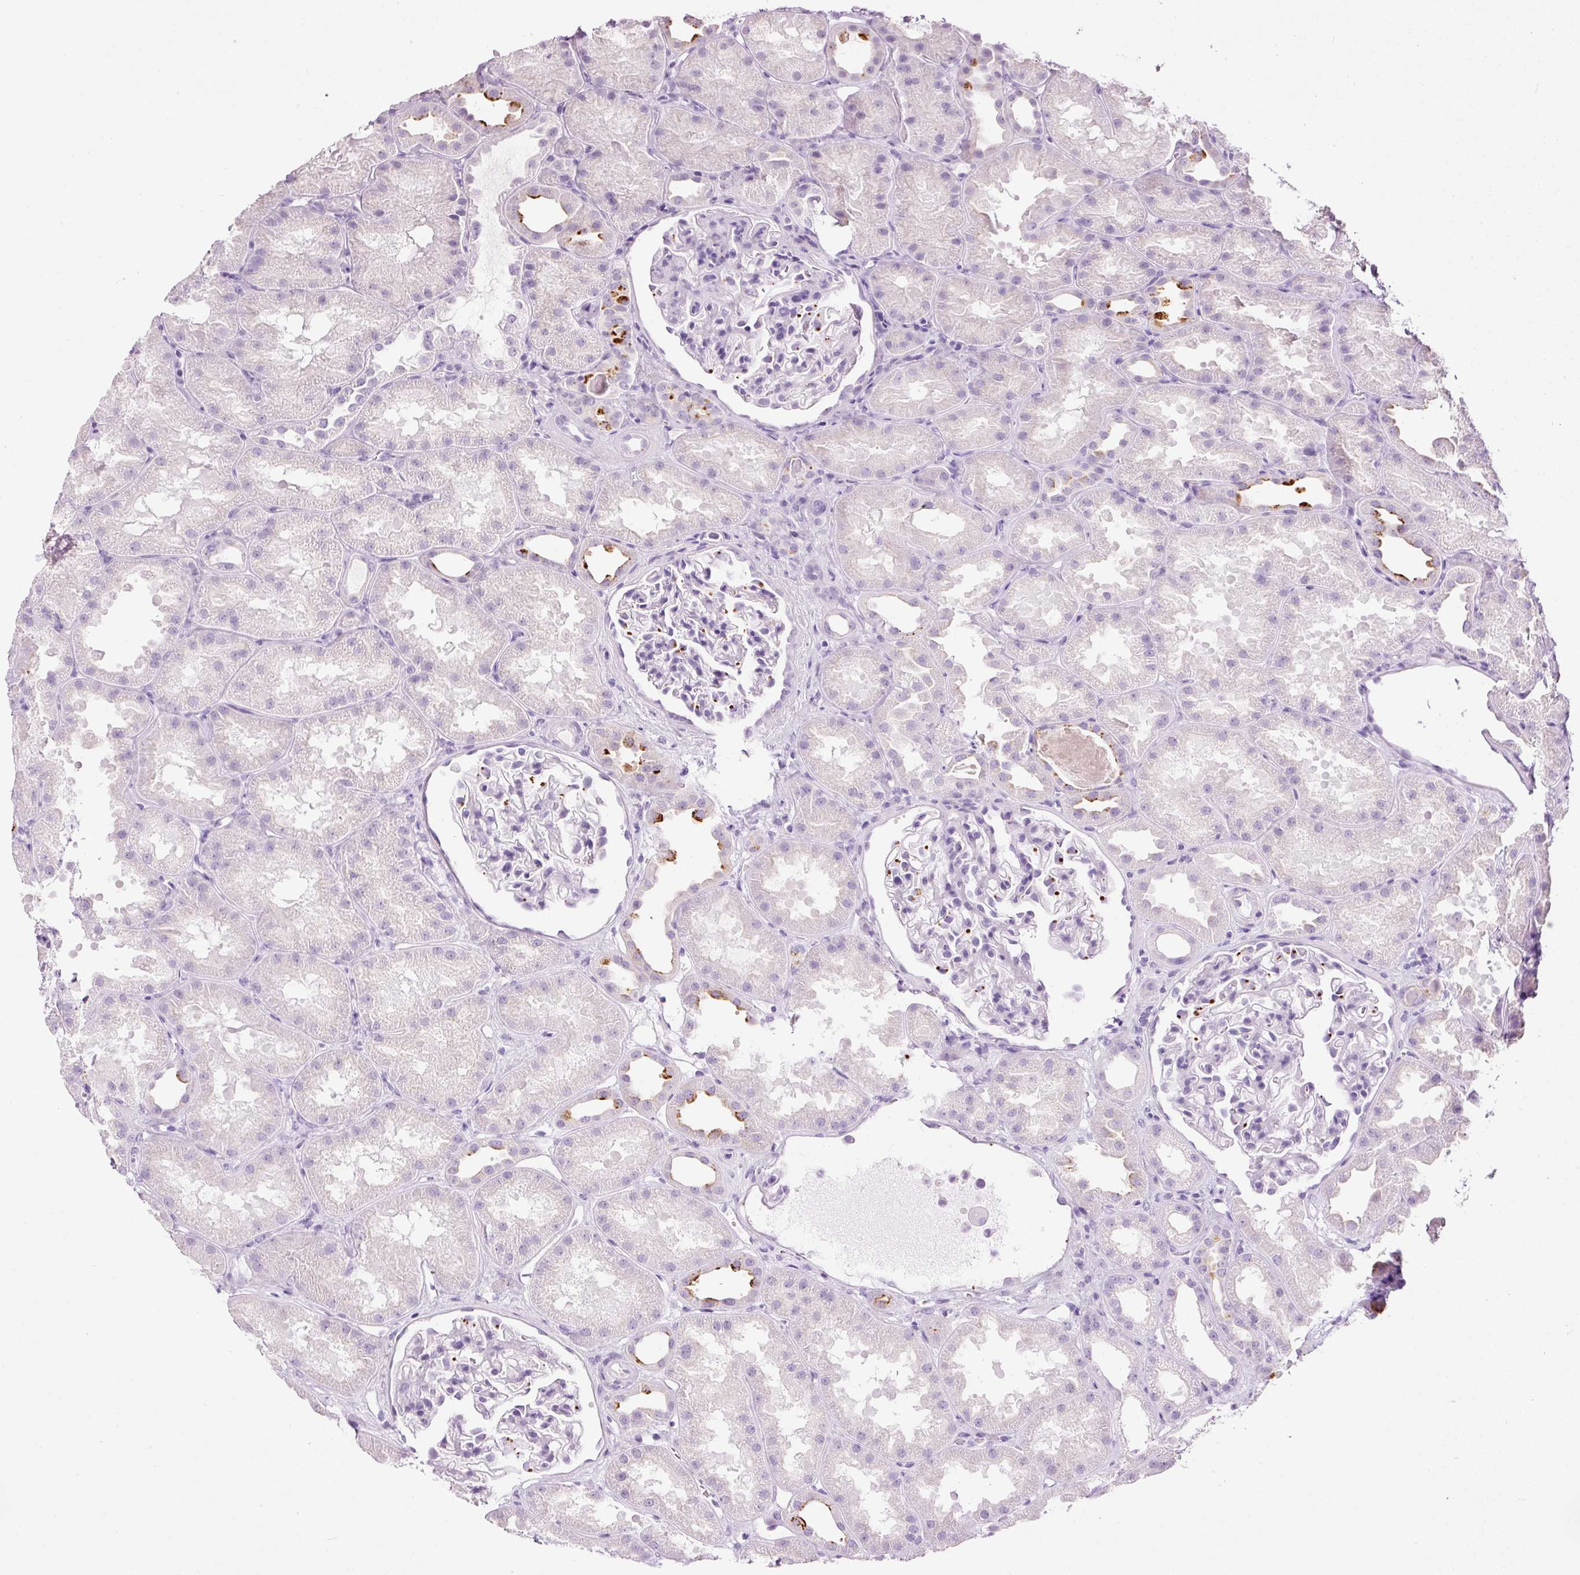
{"staining": {"intensity": "negative", "quantity": "none", "location": "none"}, "tissue": "kidney", "cell_type": "Cells in glomeruli", "image_type": "normal", "snomed": [{"axis": "morphology", "description": "Normal tissue, NOS"}, {"axis": "topography", "description": "Kidney"}], "caption": "Immunohistochemistry photomicrograph of benign kidney: human kidney stained with DAB shows no significant protein positivity in cells in glomeruli. (DAB IHC with hematoxylin counter stain).", "gene": "ZNF639", "patient": {"sex": "male", "age": 61}}